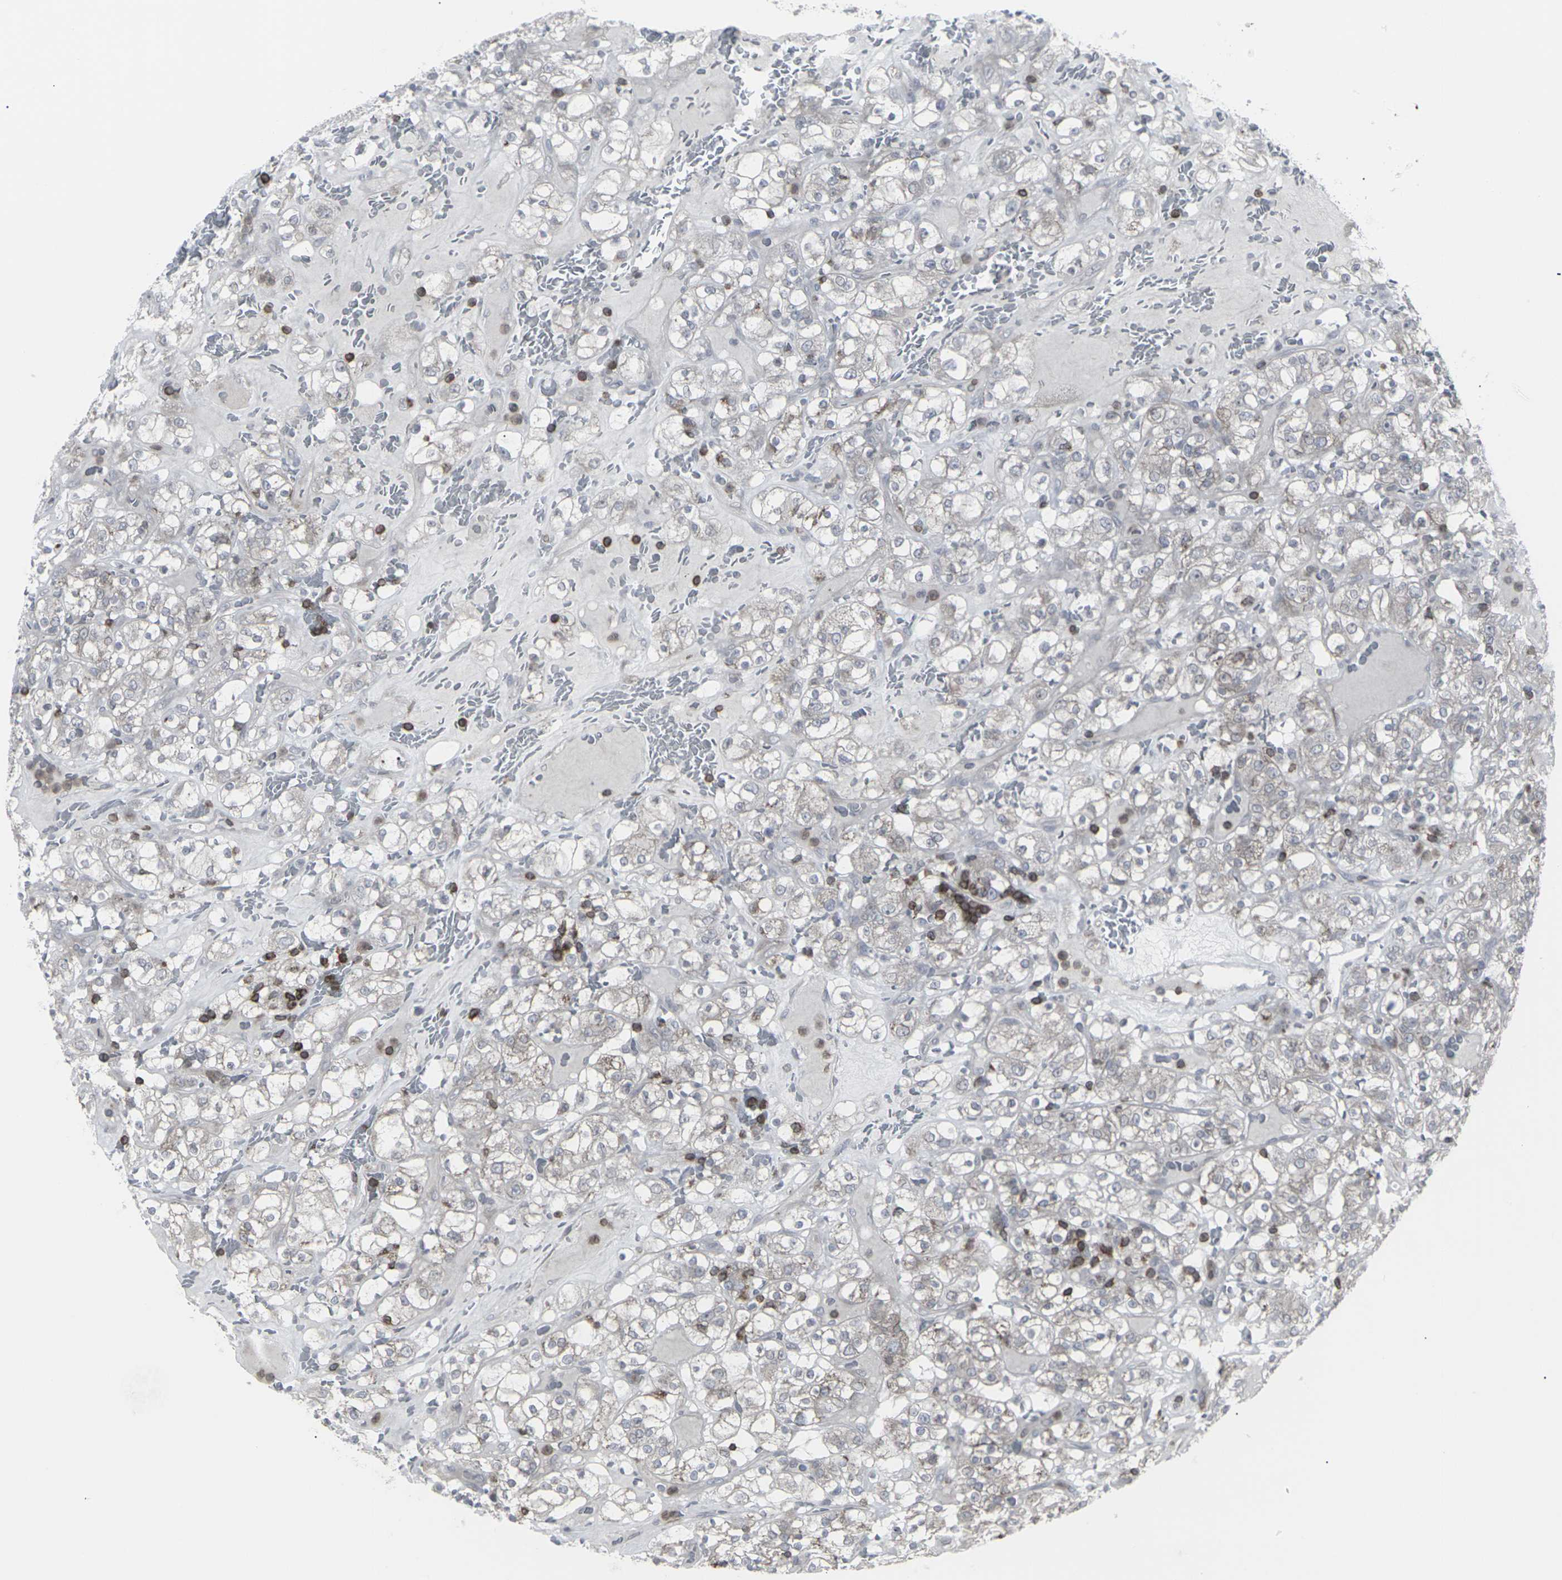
{"staining": {"intensity": "negative", "quantity": "none", "location": "none"}, "tissue": "renal cancer", "cell_type": "Tumor cells", "image_type": "cancer", "snomed": [{"axis": "morphology", "description": "Normal tissue, NOS"}, {"axis": "morphology", "description": "Adenocarcinoma, NOS"}, {"axis": "topography", "description": "Kidney"}], "caption": "High power microscopy micrograph of an immunohistochemistry (IHC) micrograph of adenocarcinoma (renal), revealing no significant expression in tumor cells.", "gene": "APOBEC2", "patient": {"sex": "female", "age": 72}}